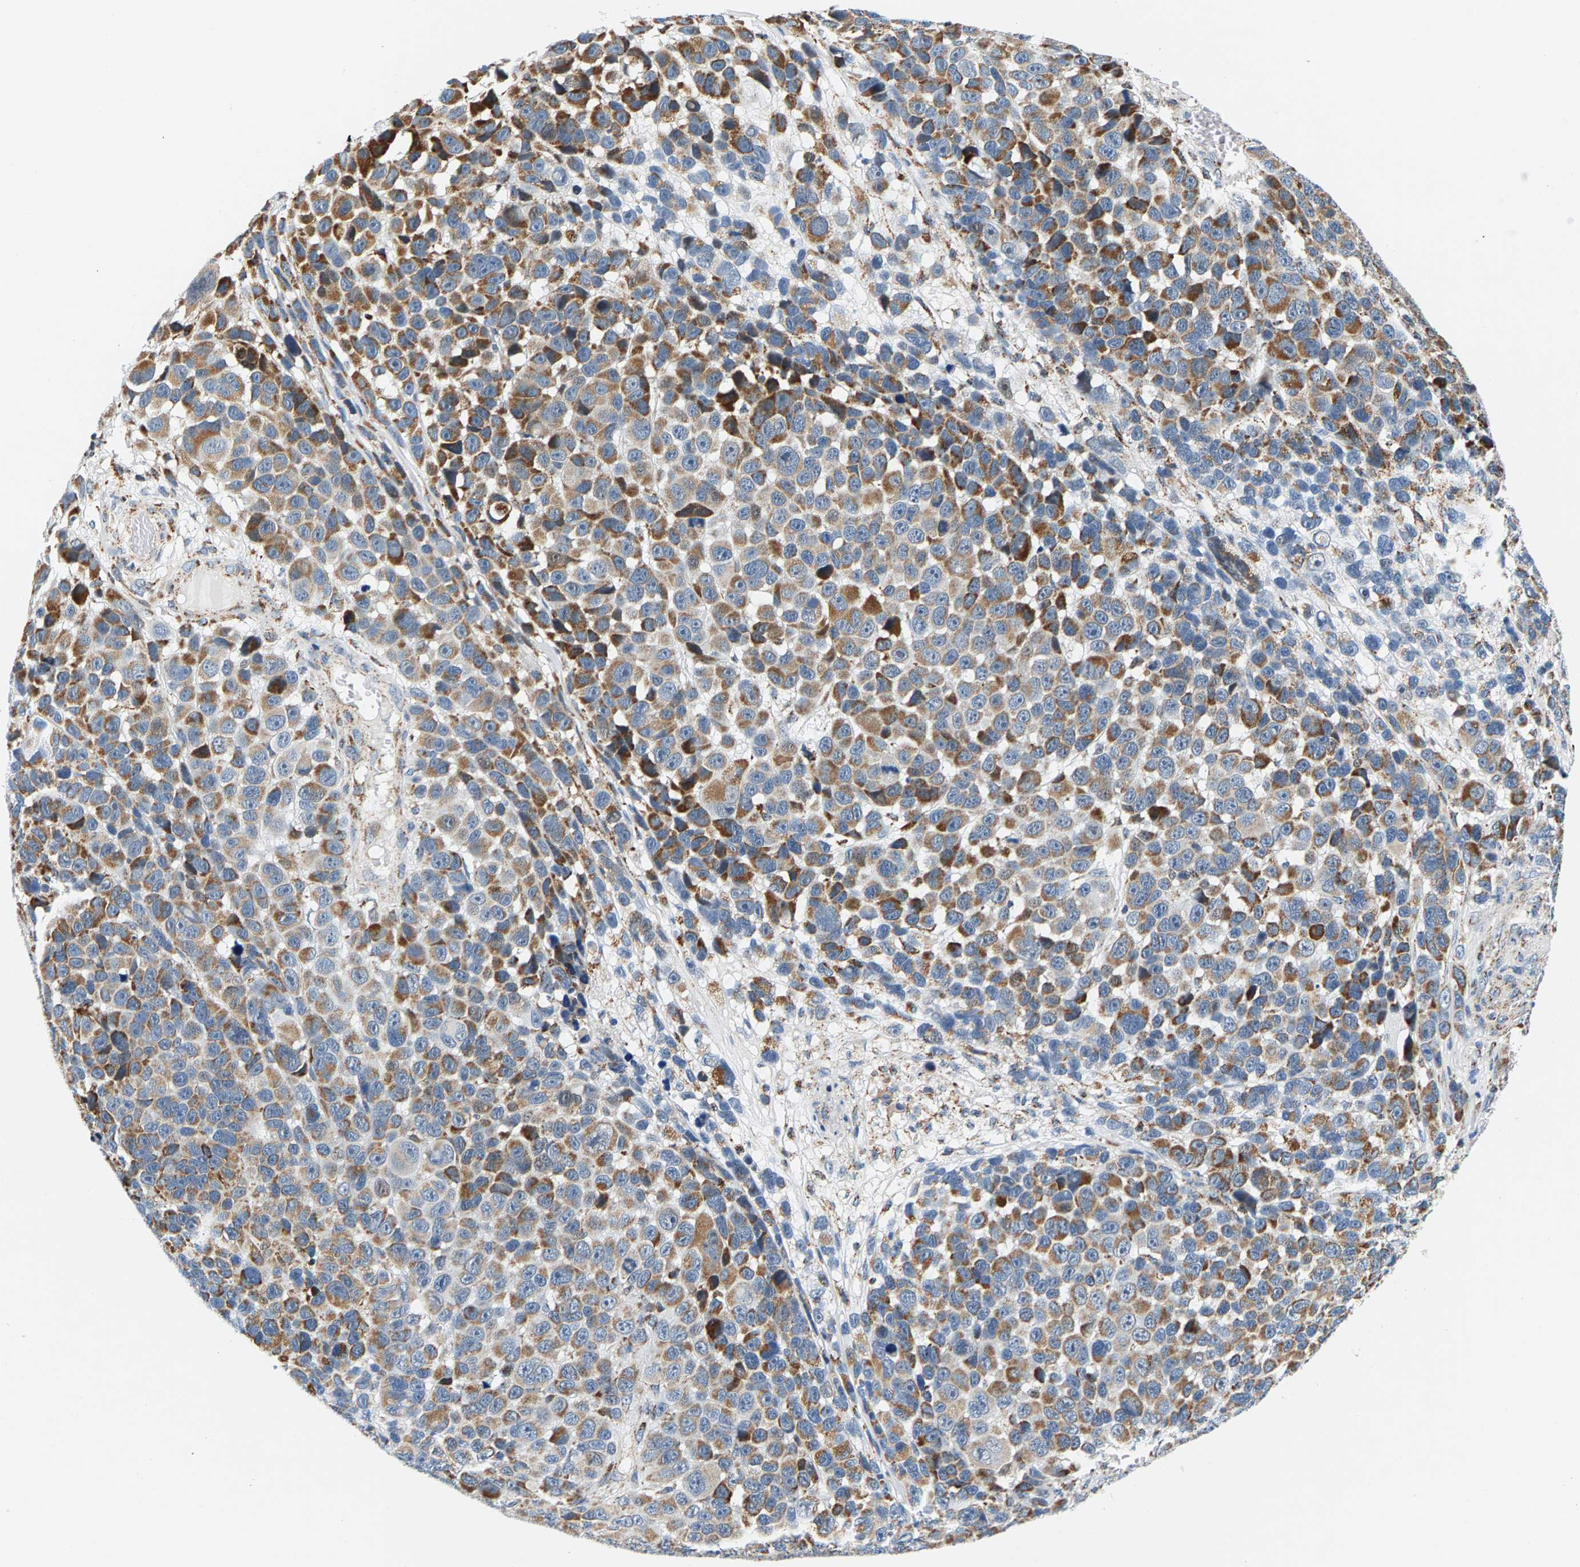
{"staining": {"intensity": "moderate", "quantity": ">75%", "location": "cytoplasmic/membranous"}, "tissue": "melanoma", "cell_type": "Tumor cells", "image_type": "cancer", "snomed": [{"axis": "morphology", "description": "Malignant melanoma, NOS"}, {"axis": "topography", "description": "Skin"}], "caption": "Tumor cells demonstrate moderate cytoplasmic/membranous expression in about >75% of cells in malignant melanoma.", "gene": "PDE1A", "patient": {"sex": "male", "age": 53}}